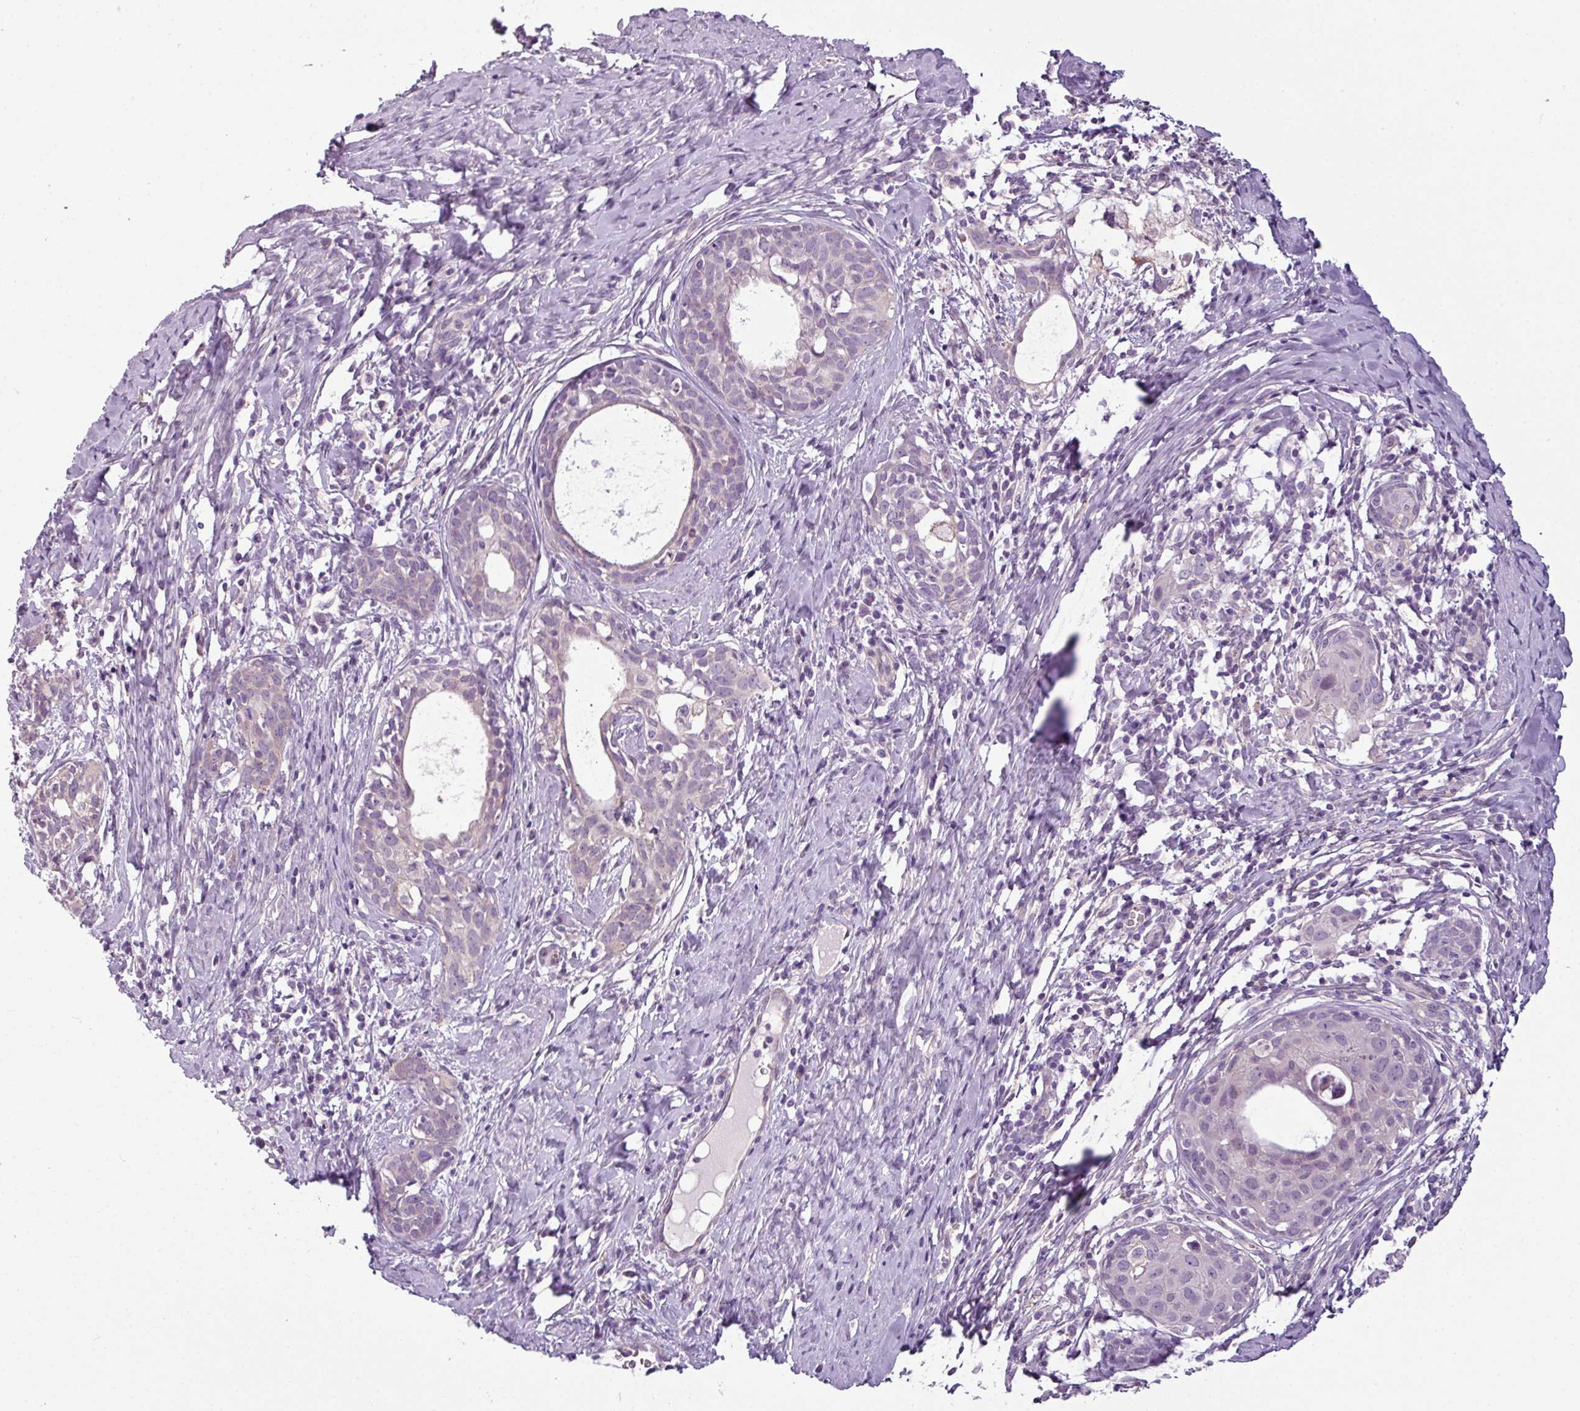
{"staining": {"intensity": "negative", "quantity": "none", "location": "none"}, "tissue": "cervical cancer", "cell_type": "Tumor cells", "image_type": "cancer", "snomed": [{"axis": "morphology", "description": "Squamous cell carcinoma, NOS"}, {"axis": "topography", "description": "Cervix"}], "caption": "An immunohistochemistry (IHC) image of cervical cancer is shown. There is no staining in tumor cells of cervical cancer.", "gene": "TMEM178B", "patient": {"sex": "female", "age": 52}}